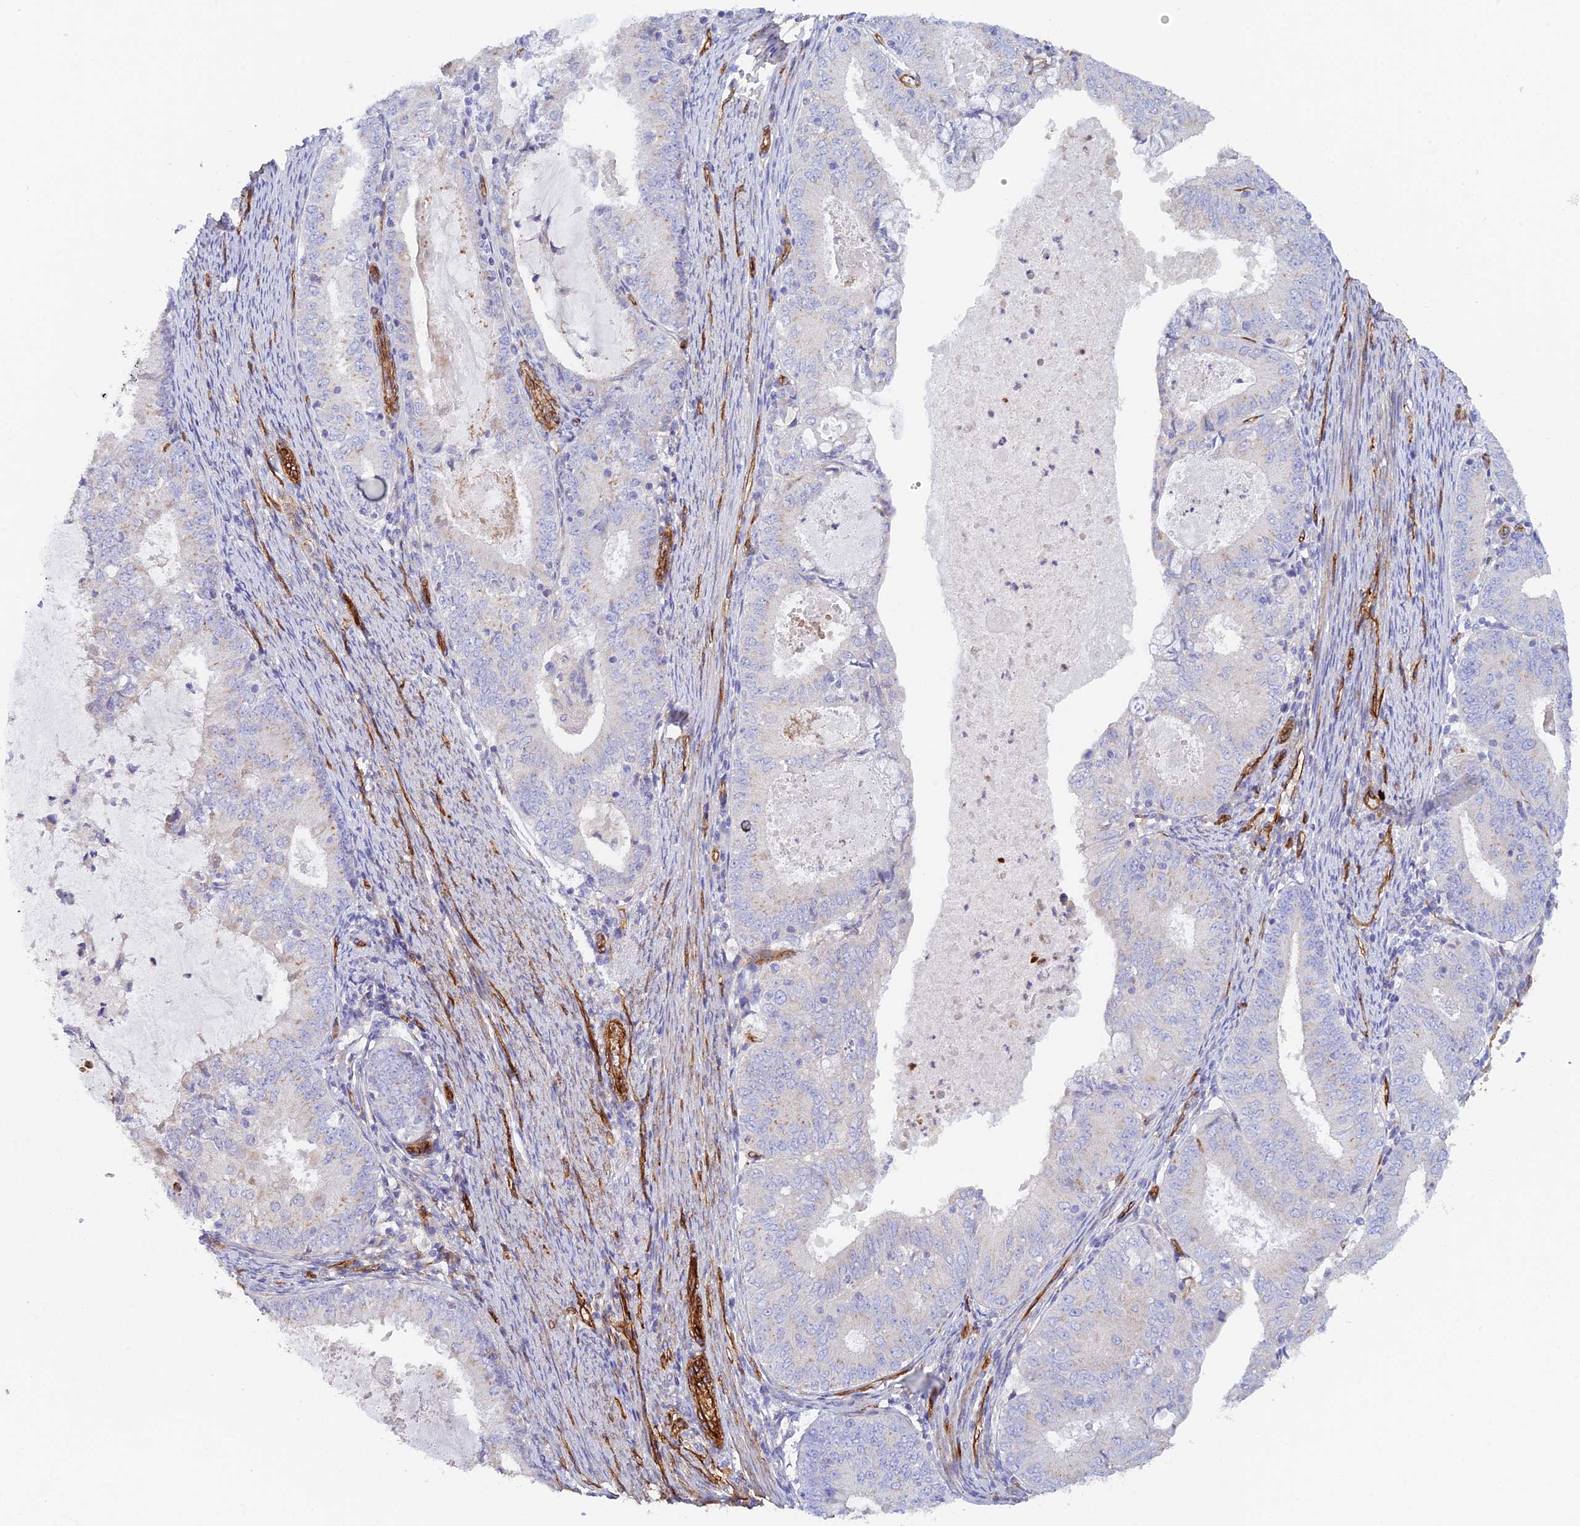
{"staining": {"intensity": "negative", "quantity": "none", "location": "none"}, "tissue": "endometrial cancer", "cell_type": "Tumor cells", "image_type": "cancer", "snomed": [{"axis": "morphology", "description": "Adenocarcinoma, NOS"}, {"axis": "topography", "description": "Endometrium"}], "caption": "Immunohistochemical staining of human adenocarcinoma (endometrial) reveals no significant positivity in tumor cells. The staining is performed using DAB (3,3'-diaminobenzidine) brown chromogen with nuclei counter-stained in using hematoxylin.", "gene": "MYO9A", "patient": {"sex": "female", "age": 57}}